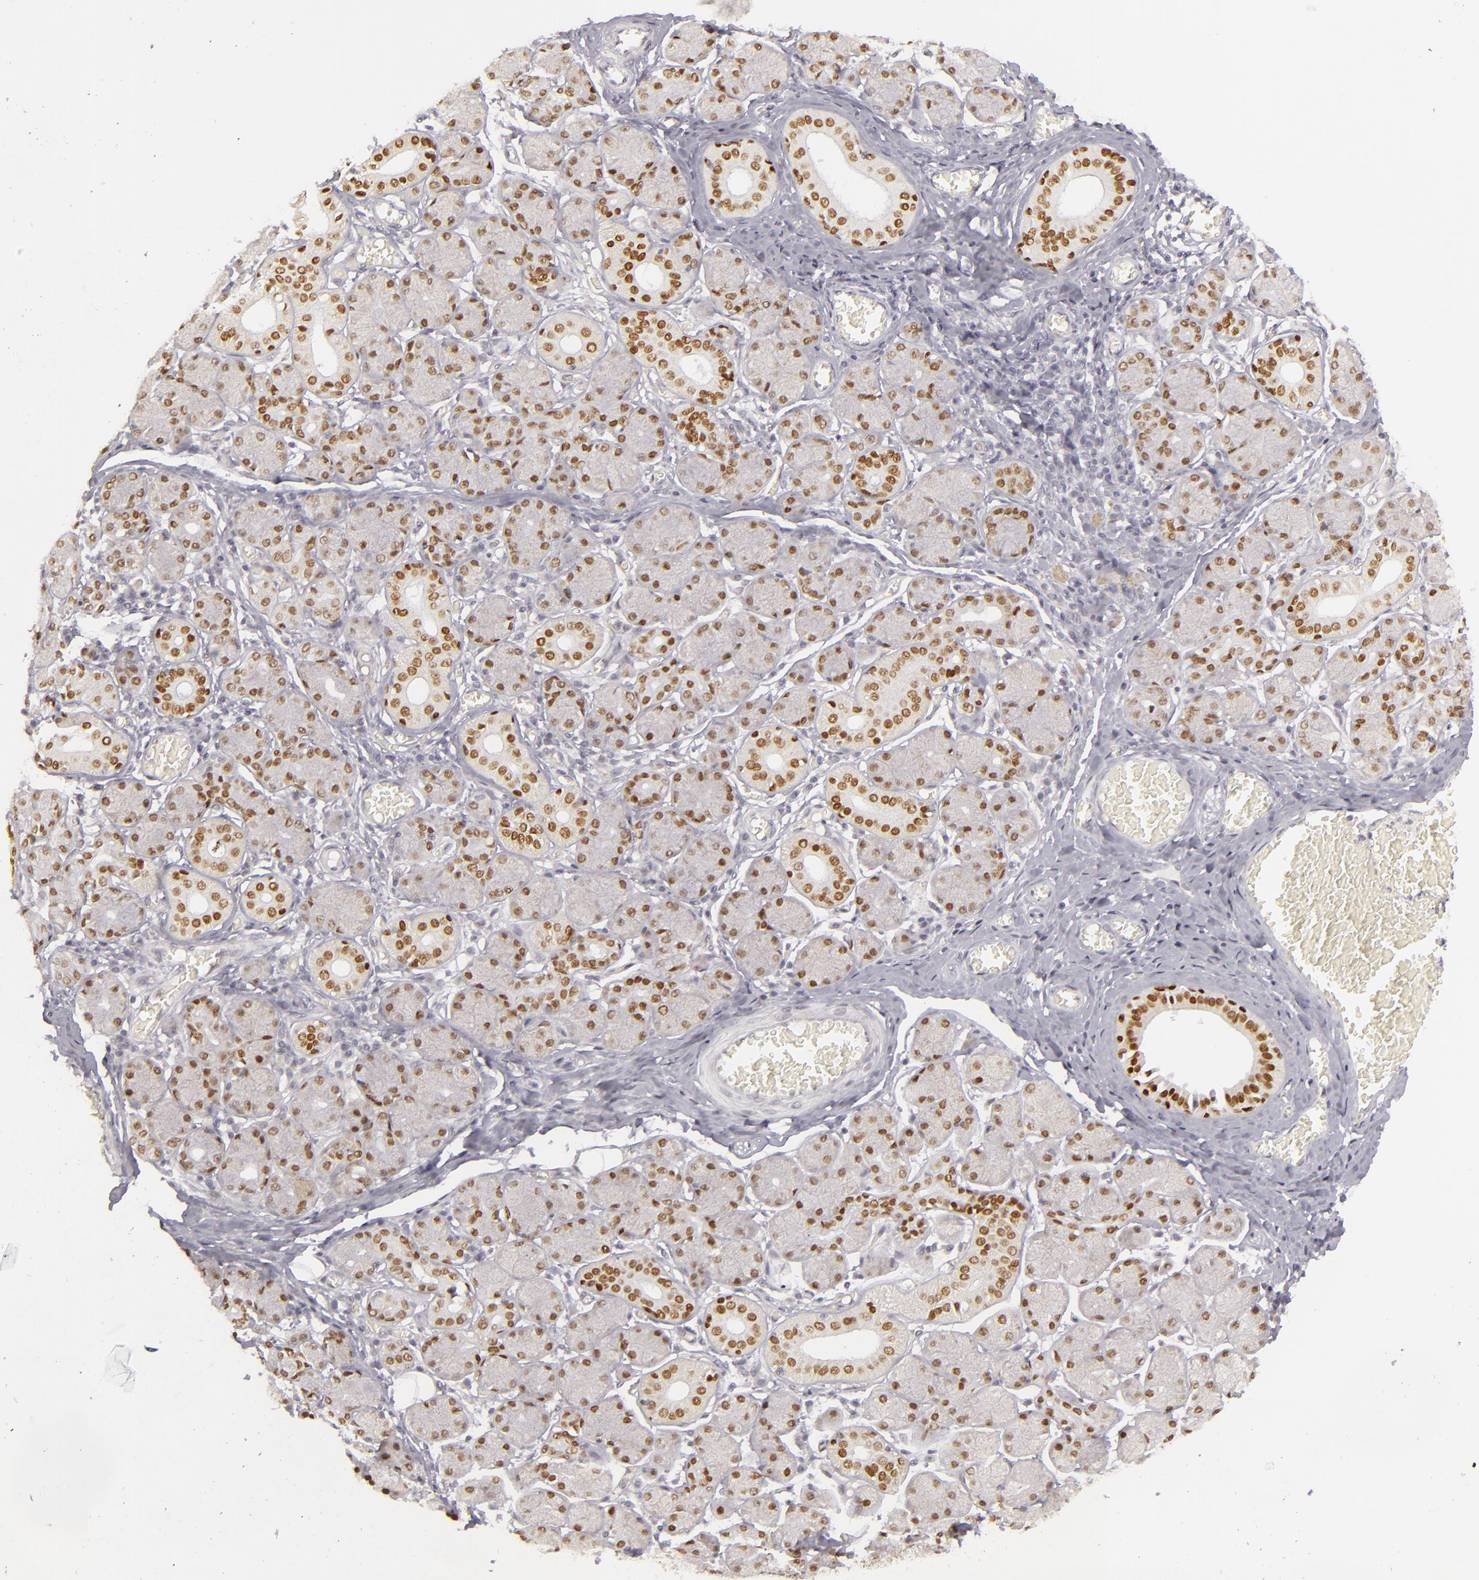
{"staining": {"intensity": "moderate", "quantity": ">75%", "location": "cytoplasmic/membranous,nuclear"}, "tissue": "salivary gland", "cell_type": "Glandular cells", "image_type": "normal", "snomed": [{"axis": "morphology", "description": "Normal tissue, NOS"}, {"axis": "topography", "description": "Salivary gland"}], "caption": "Immunohistochemical staining of unremarkable human salivary gland exhibits medium levels of moderate cytoplasmic/membranous,nuclear positivity in approximately >75% of glandular cells. The protein of interest is shown in brown color, while the nuclei are stained blue.", "gene": "SIX1", "patient": {"sex": "female", "age": 24}}